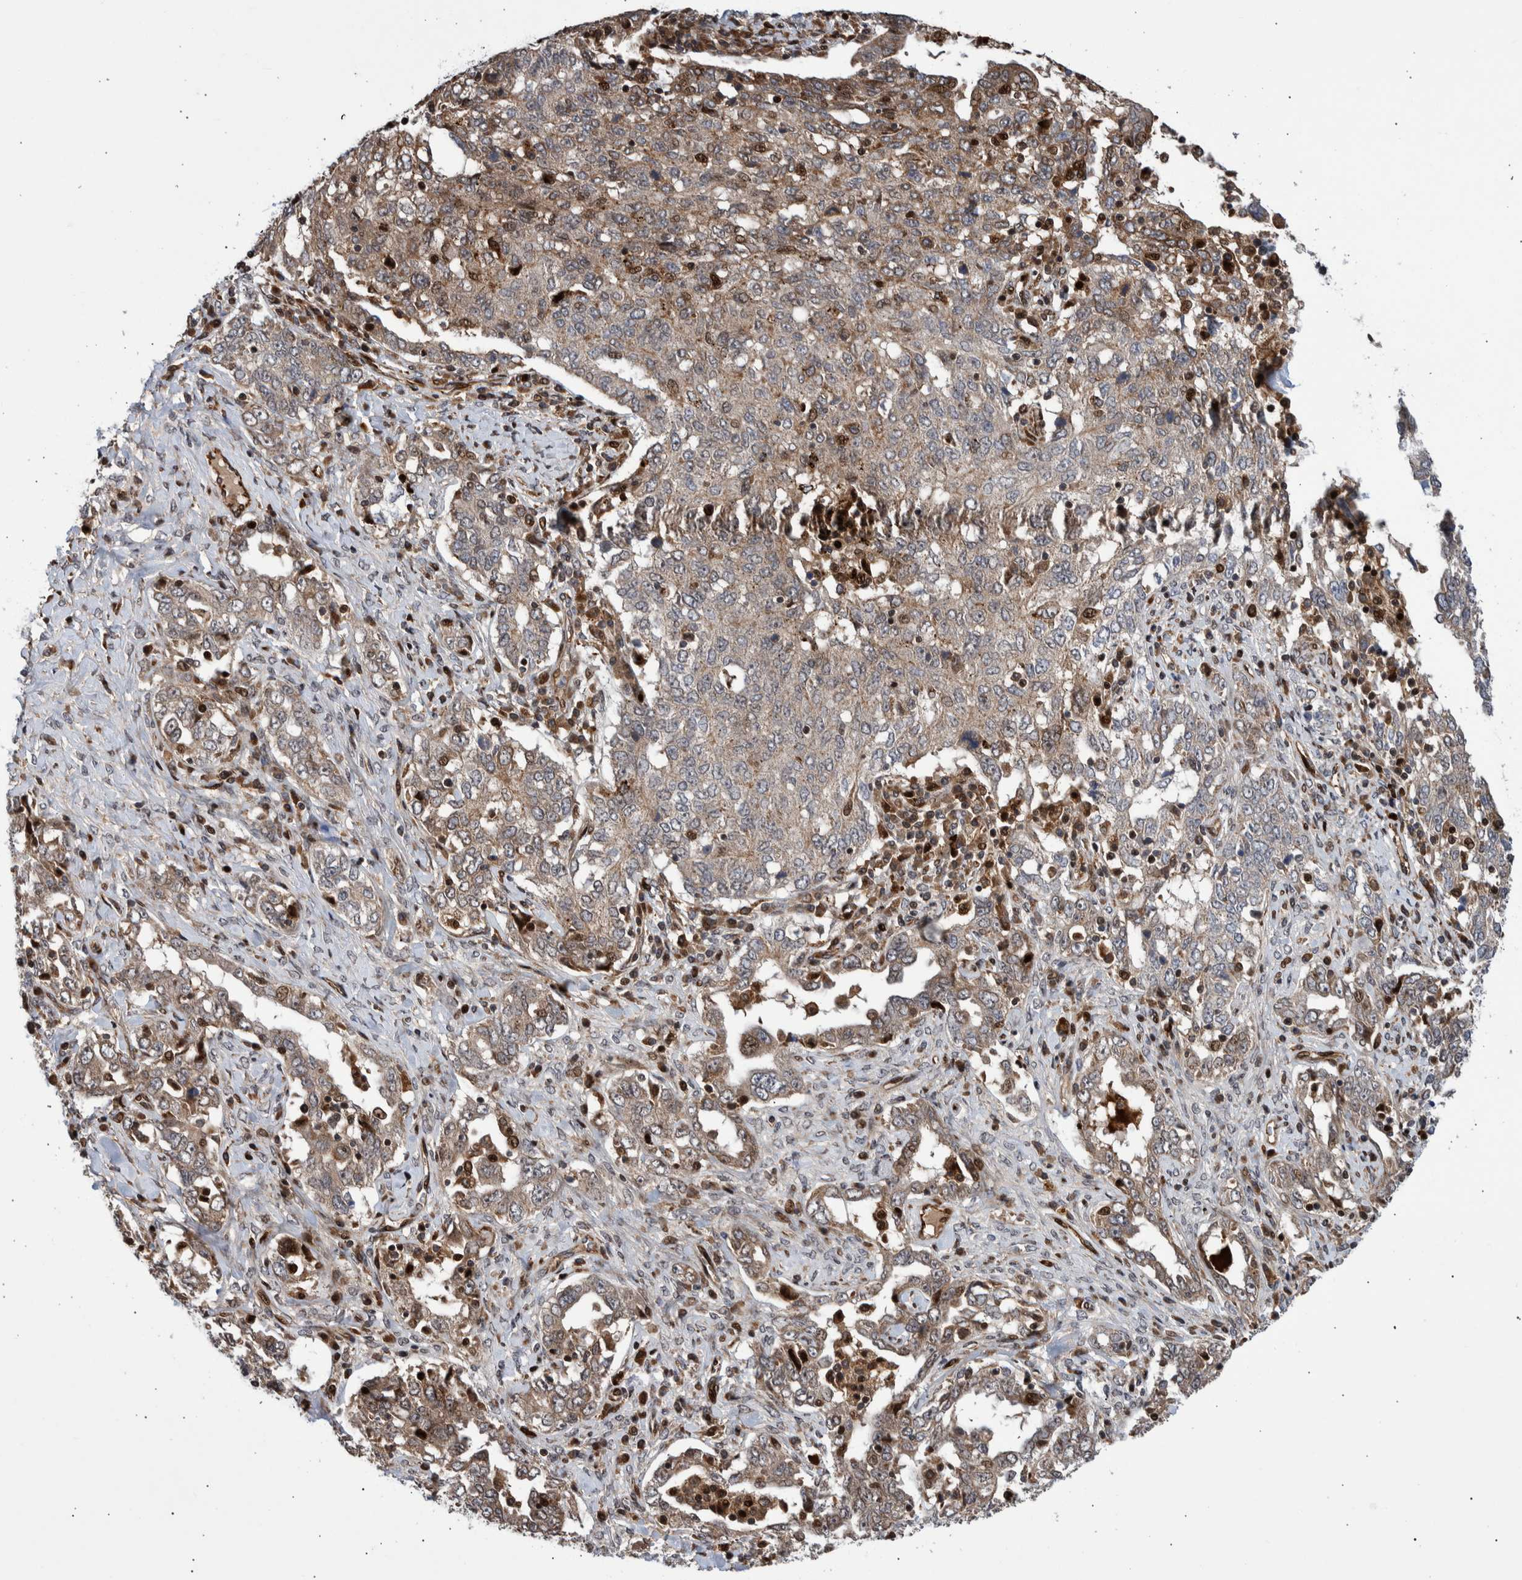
{"staining": {"intensity": "weak", "quantity": "25%-75%", "location": "cytoplasmic/membranous,nuclear"}, "tissue": "ovarian cancer", "cell_type": "Tumor cells", "image_type": "cancer", "snomed": [{"axis": "morphology", "description": "Carcinoma, endometroid"}, {"axis": "topography", "description": "Ovary"}], "caption": "Immunohistochemical staining of human ovarian endometroid carcinoma displays weak cytoplasmic/membranous and nuclear protein staining in approximately 25%-75% of tumor cells. Ihc stains the protein in brown and the nuclei are stained blue.", "gene": "SHISA6", "patient": {"sex": "female", "age": 62}}